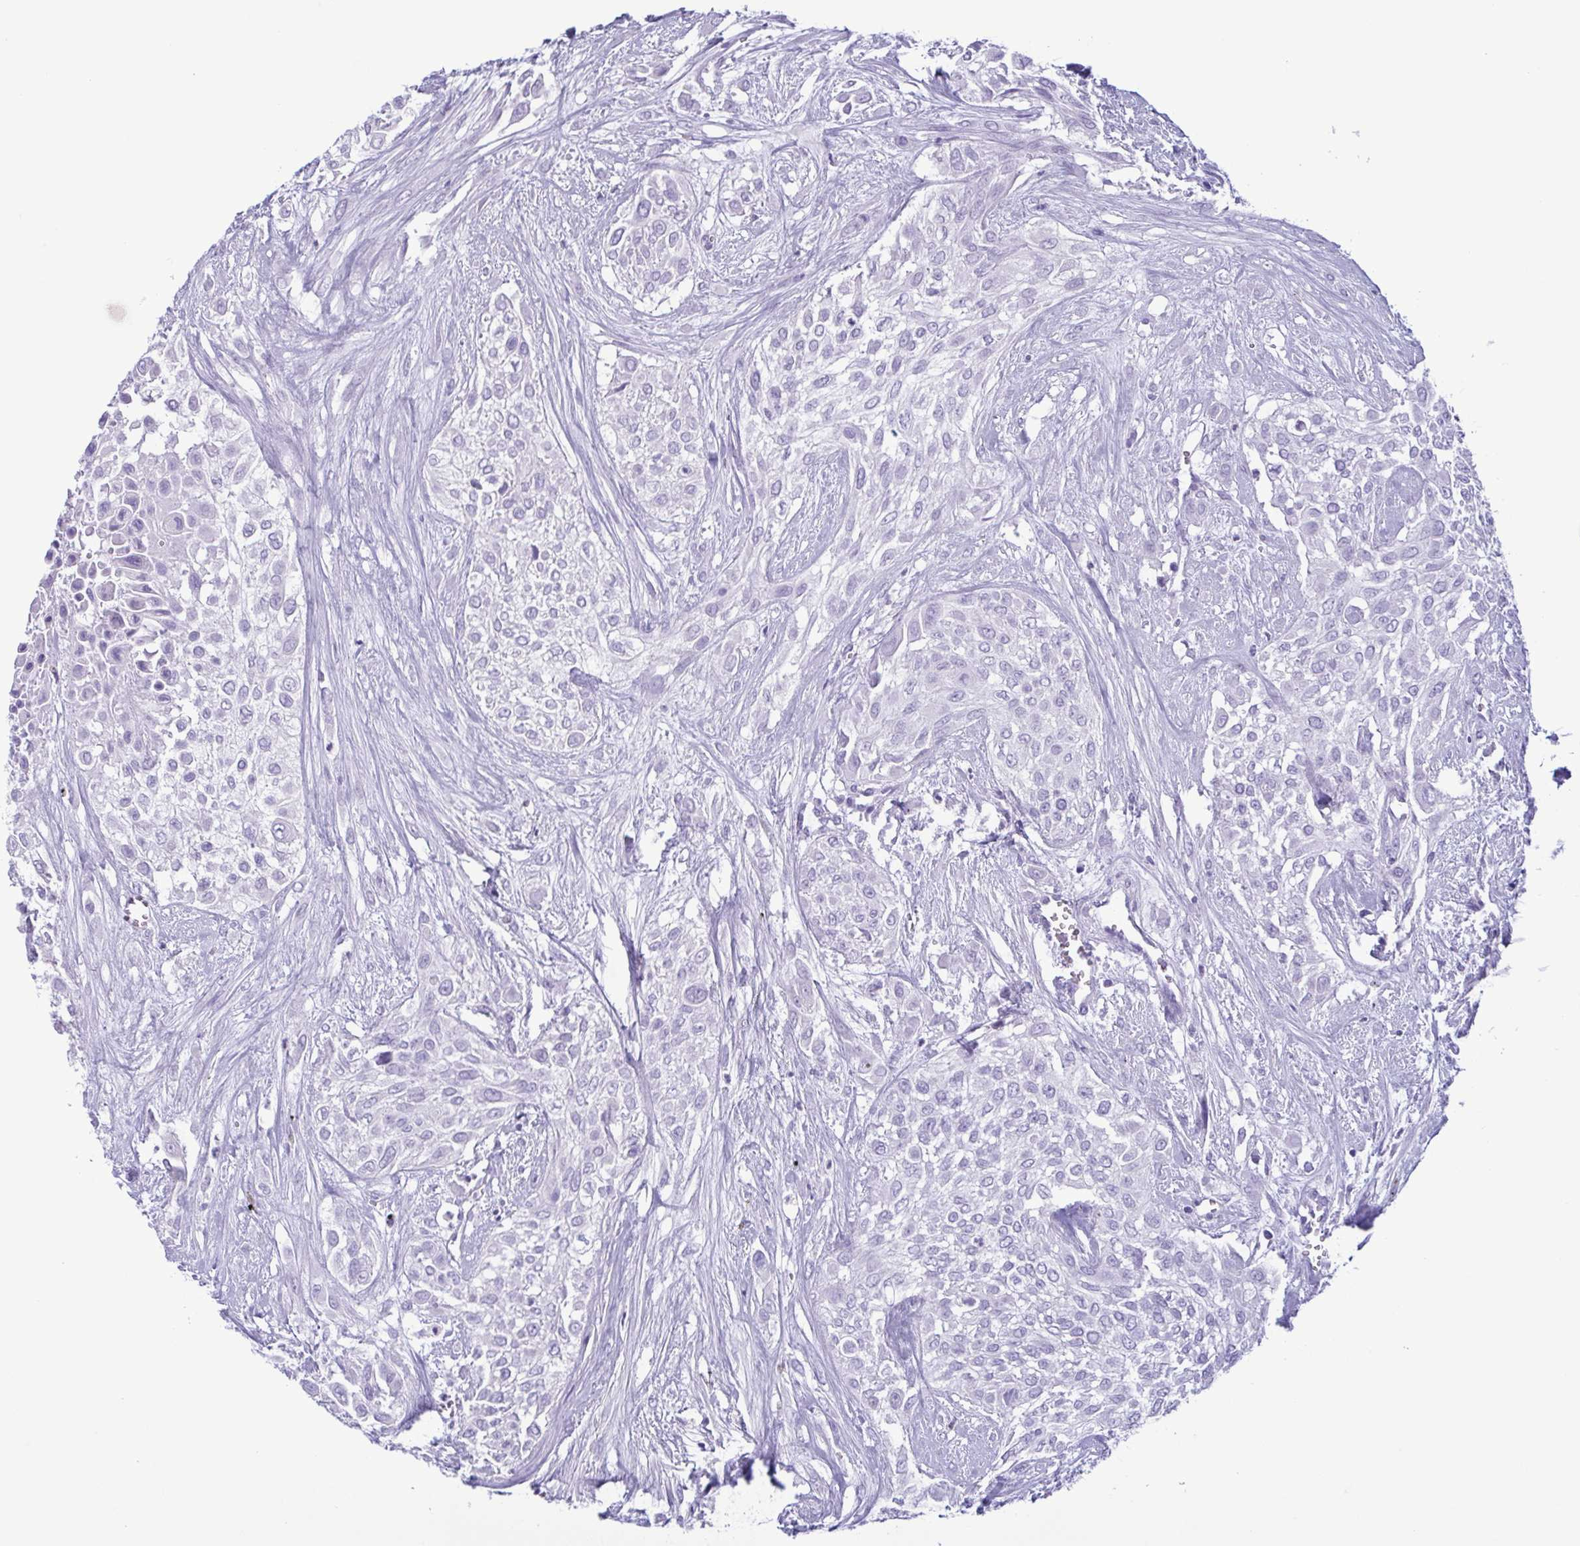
{"staining": {"intensity": "negative", "quantity": "none", "location": "none"}, "tissue": "urothelial cancer", "cell_type": "Tumor cells", "image_type": "cancer", "snomed": [{"axis": "morphology", "description": "Urothelial carcinoma, High grade"}, {"axis": "topography", "description": "Urinary bladder"}], "caption": "Immunohistochemistry of urothelial cancer reveals no staining in tumor cells.", "gene": "LTF", "patient": {"sex": "male", "age": 57}}